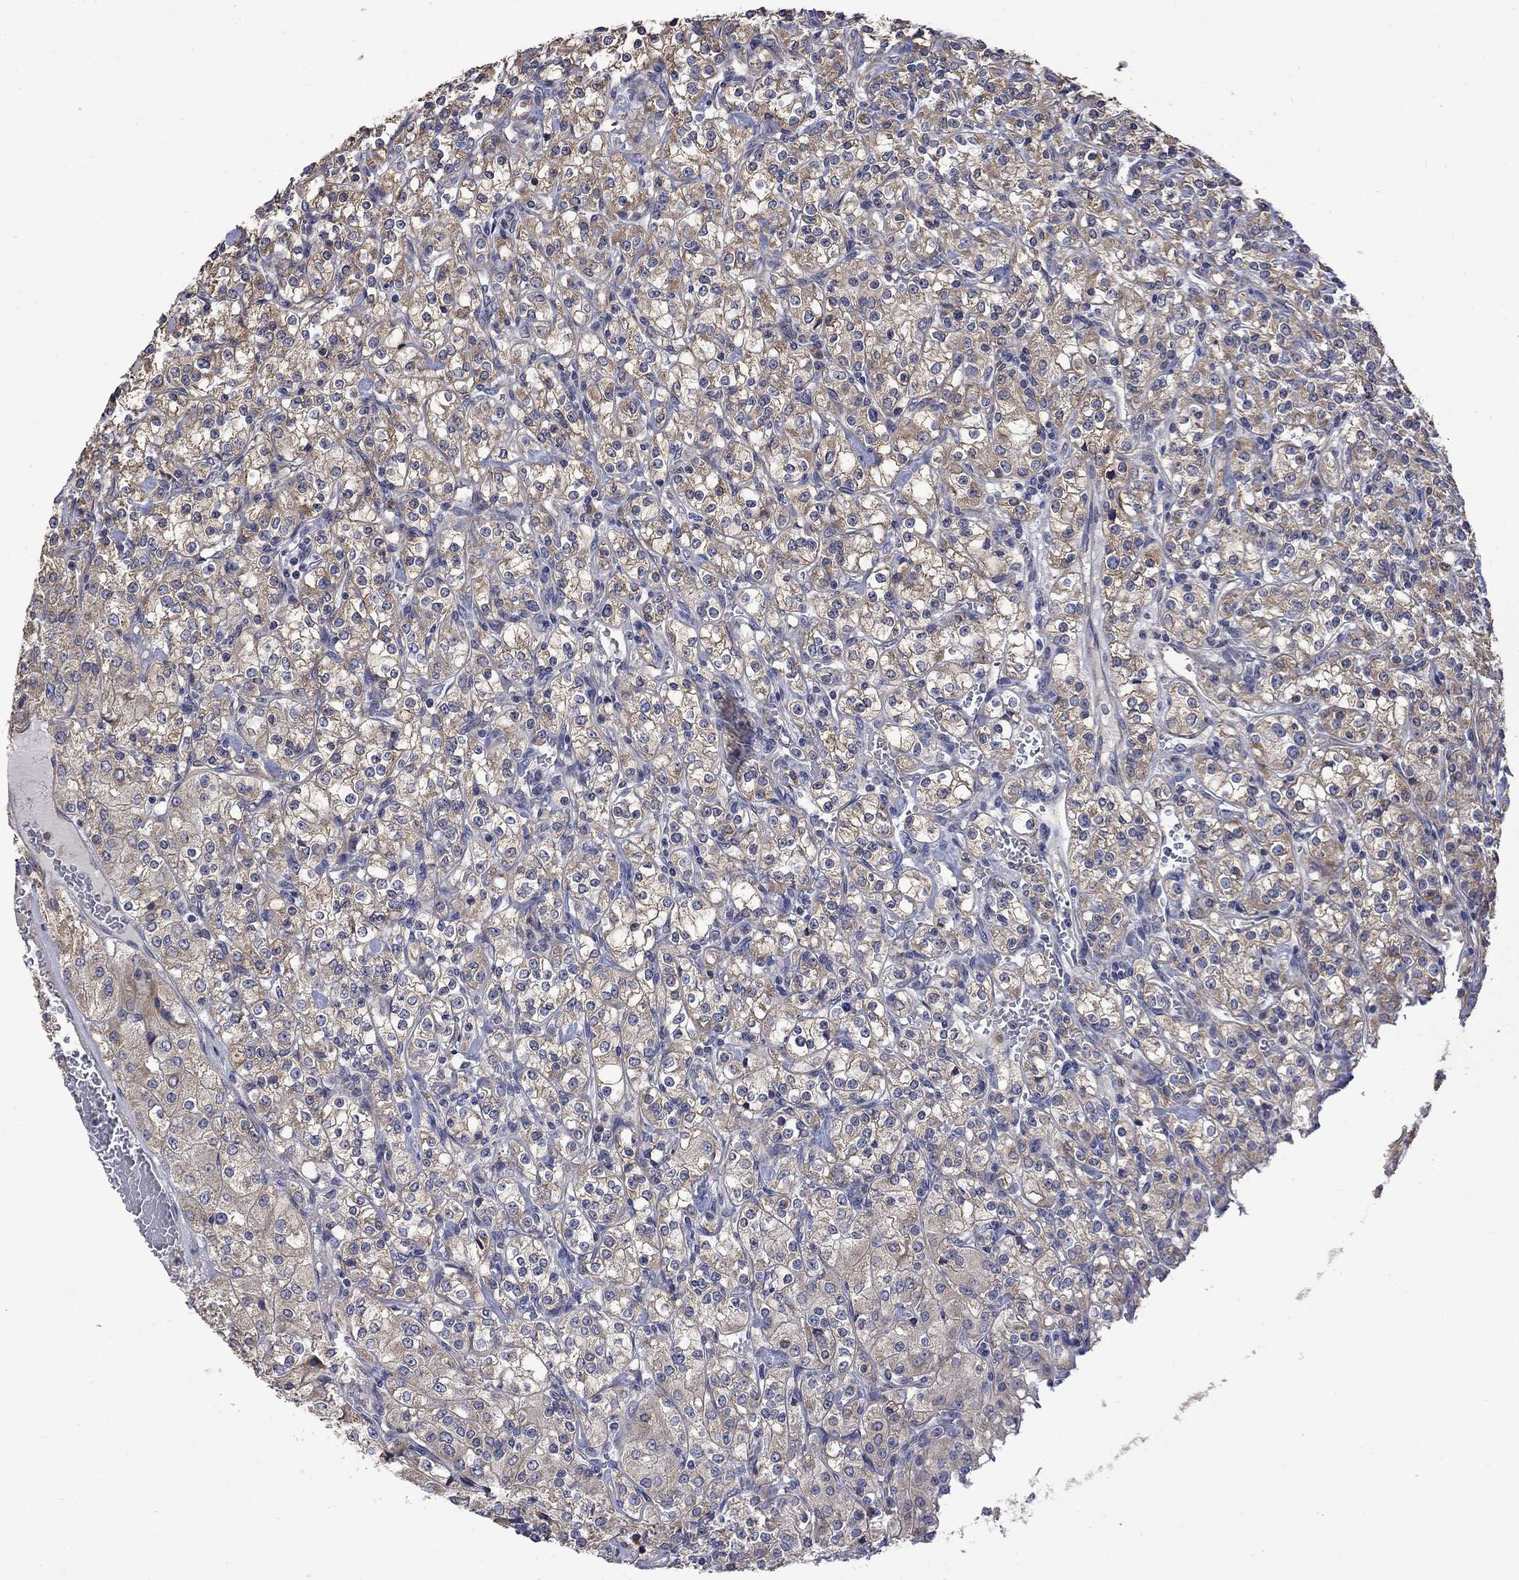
{"staining": {"intensity": "moderate", "quantity": "25%-75%", "location": "cytoplasmic/membranous"}, "tissue": "renal cancer", "cell_type": "Tumor cells", "image_type": "cancer", "snomed": [{"axis": "morphology", "description": "Adenocarcinoma, NOS"}, {"axis": "topography", "description": "Kidney"}], "caption": "Protein staining by IHC reveals moderate cytoplasmic/membranous expression in about 25%-75% of tumor cells in renal cancer (adenocarcinoma). The protein is stained brown, and the nuclei are stained in blue (DAB (3,3'-diaminobenzidine) IHC with brightfield microscopy, high magnification).", "gene": "CAMKK2", "patient": {"sex": "male", "age": 77}}